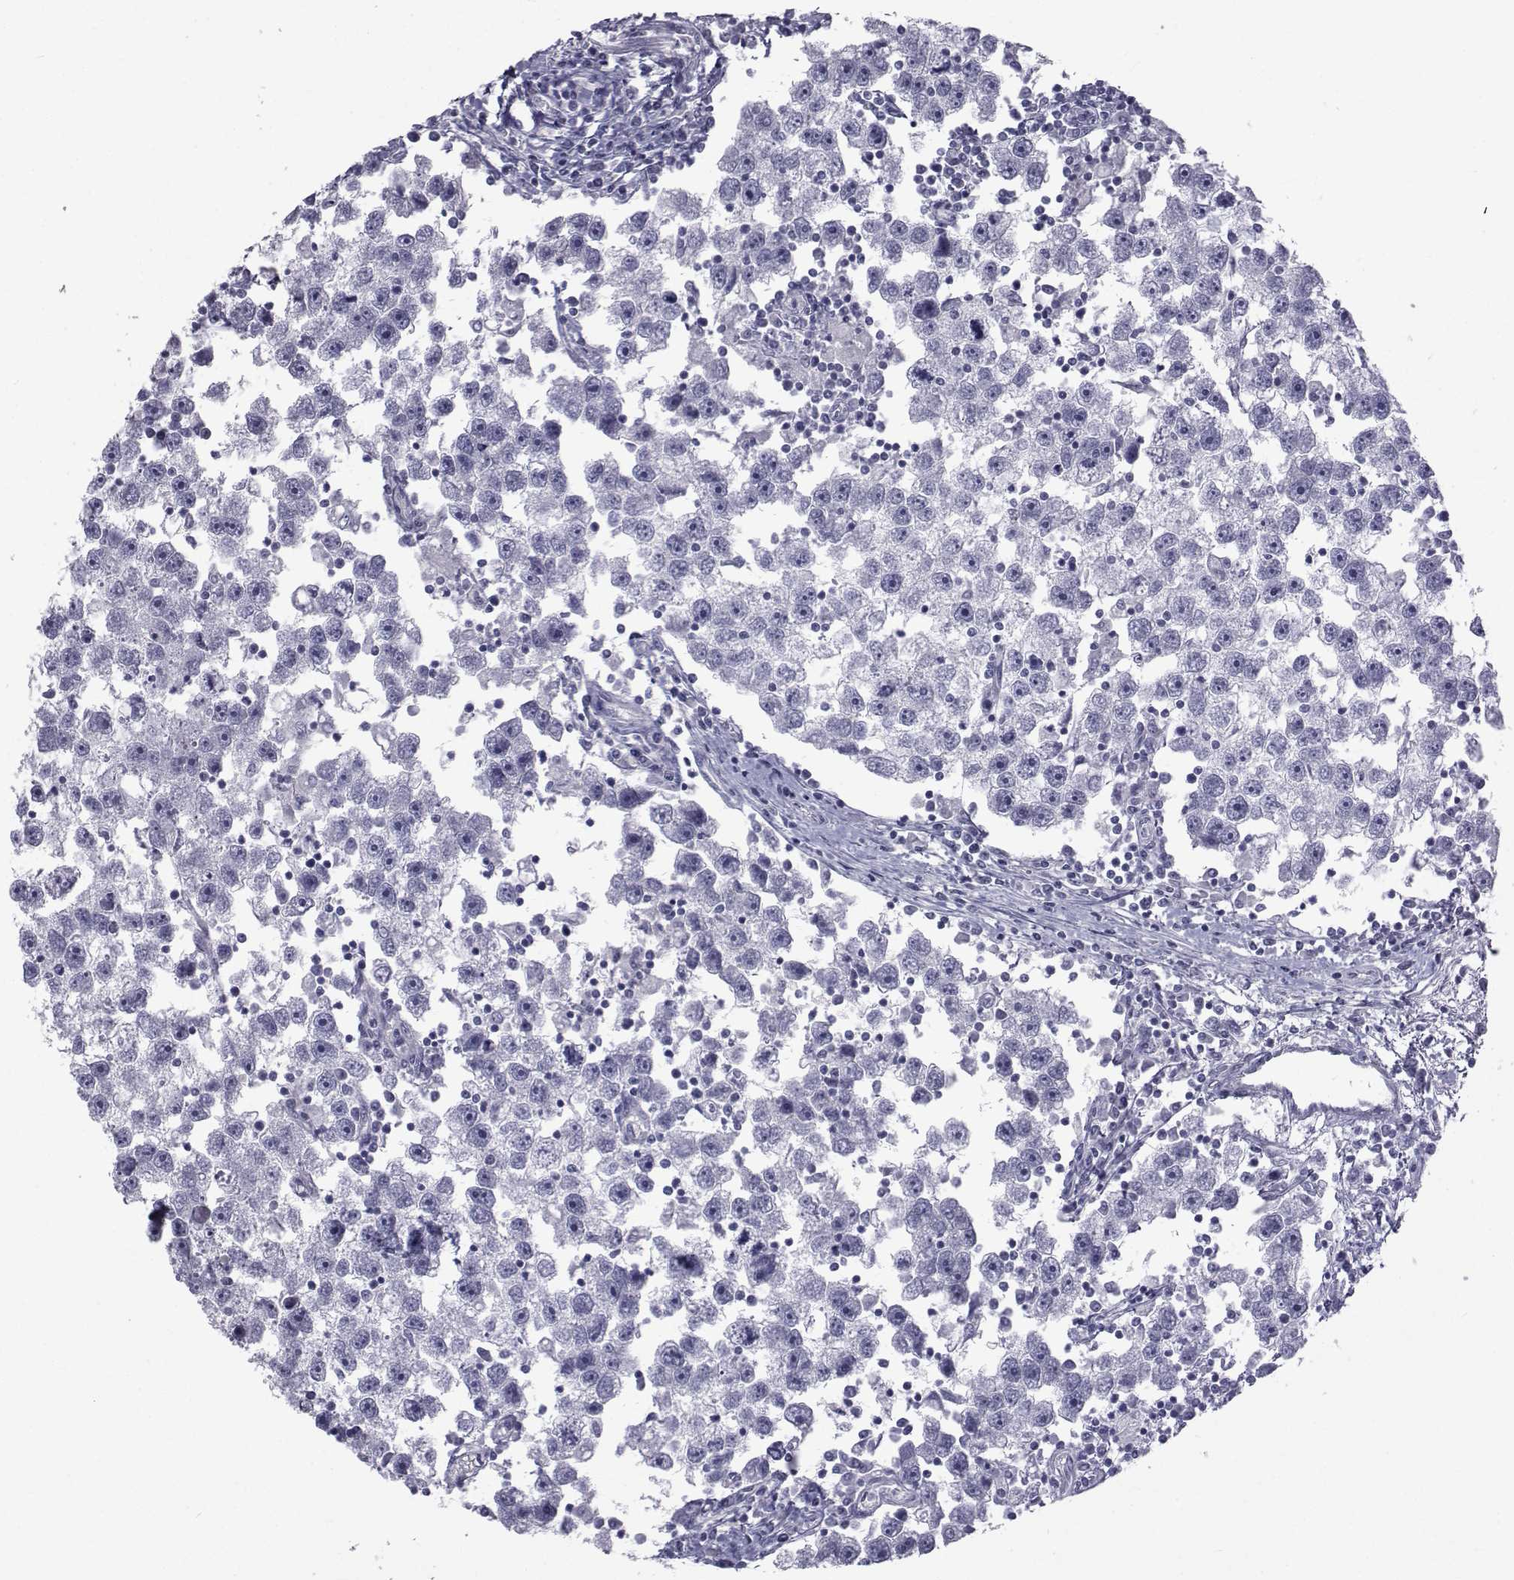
{"staining": {"intensity": "negative", "quantity": "none", "location": "none"}, "tissue": "testis cancer", "cell_type": "Tumor cells", "image_type": "cancer", "snomed": [{"axis": "morphology", "description": "Seminoma, NOS"}, {"axis": "topography", "description": "Testis"}], "caption": "Seminoma (testis) was stained to show a protein in brown. There is no significant expression in tumor cells. Brightfield microscopy of IHC stained with DAB (brown) and hematoxylin (blue), captured at high magnification.", "gene": "FDXR", "patient": {"sex": "male", "age": 30}}